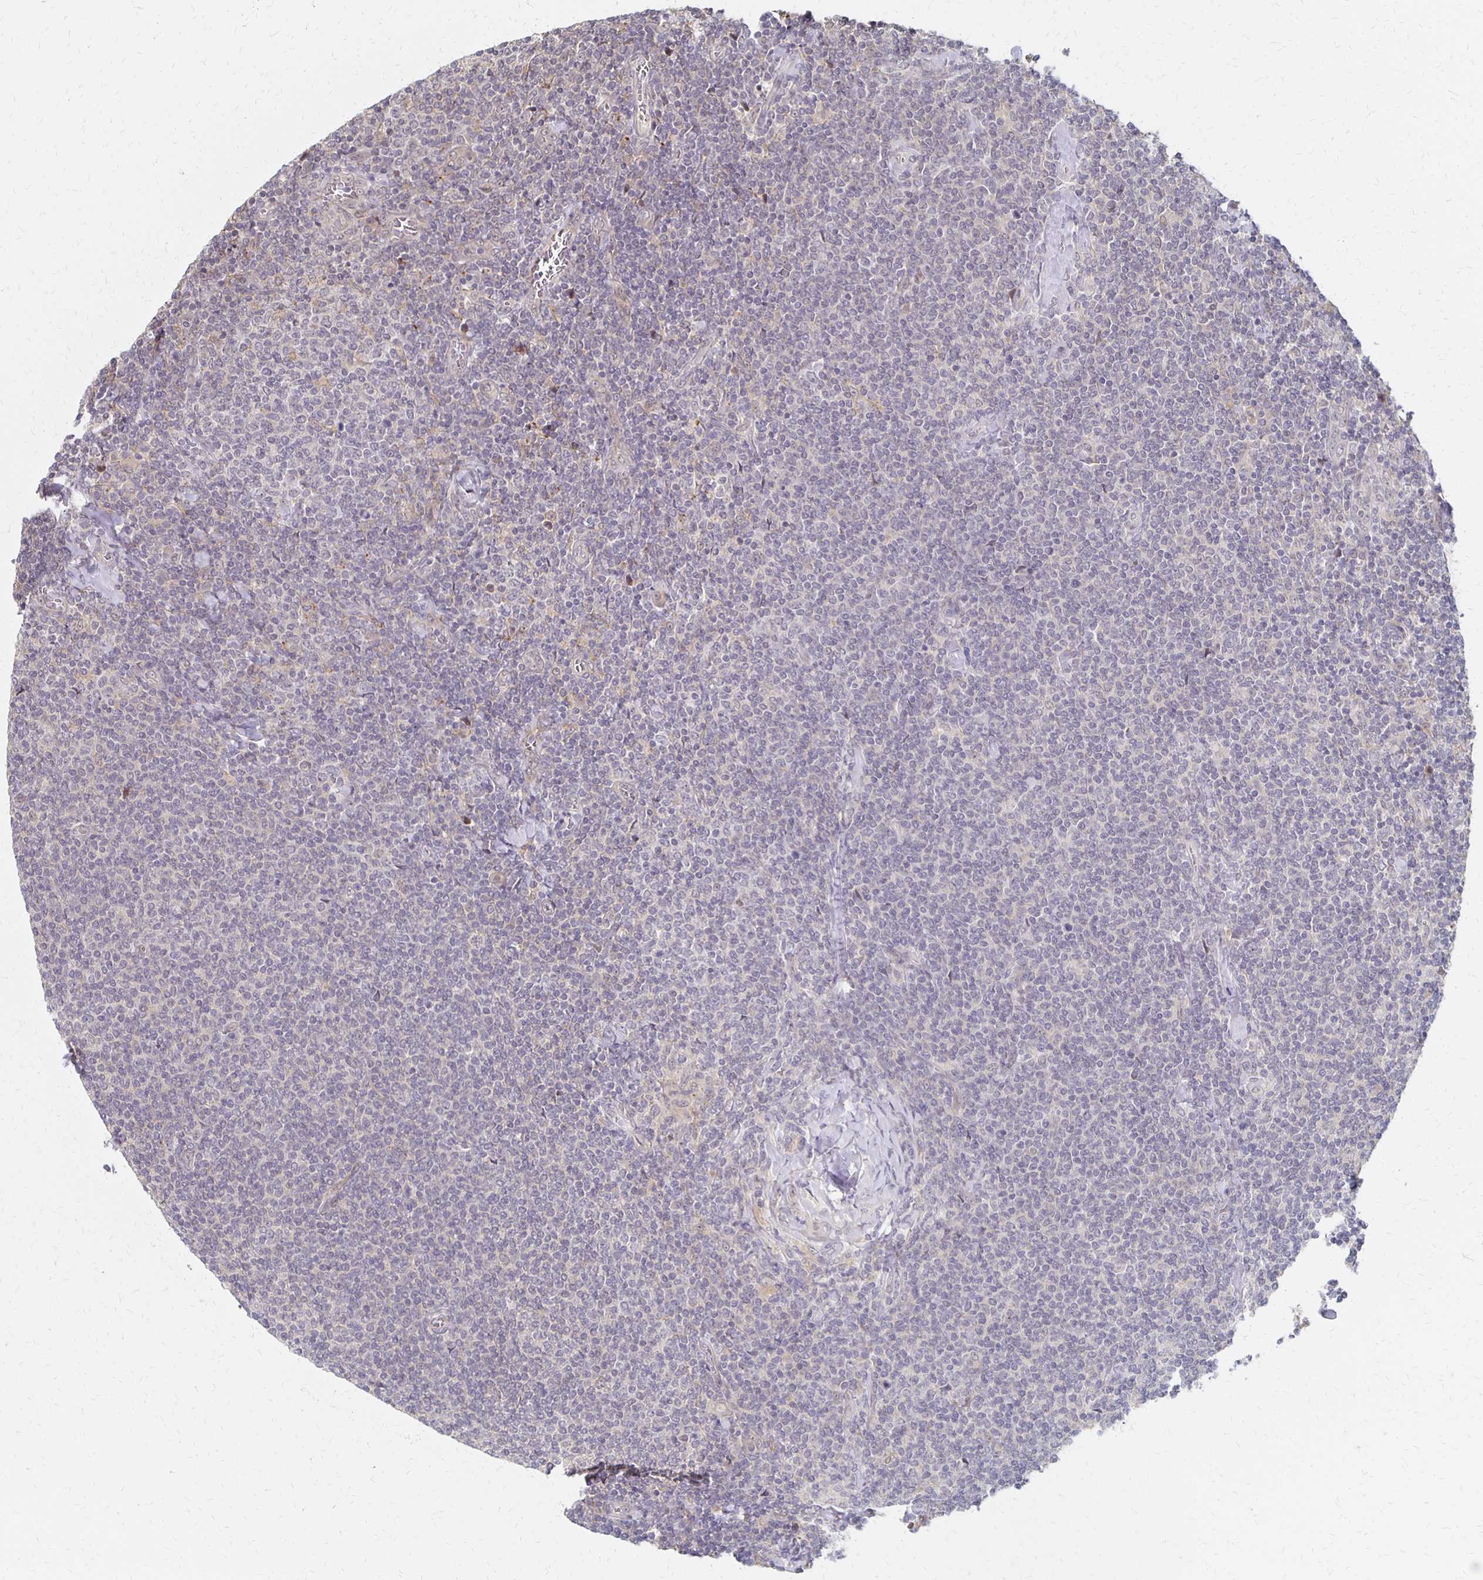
{"staining": {"intensity": "negative", "quantity": "none", "location": "none"}, "tissue": "lymphoma", "cell_type": "Tumor cells", "image_type": "cancer", "snomed": [{"axis": "morphology", "description": "Malignant lymphoma, non-Hodgkin's type, Low grade"}, {"axis": "topography", "description": "Lymph node"}], "caption": "Image shows no significant protein positivity in tumor cells of low-grade malignant lymphoma, non-Hodgkin's type.", "gene": "PRKCB", "patient": {"sex": "male", "age": 52}}